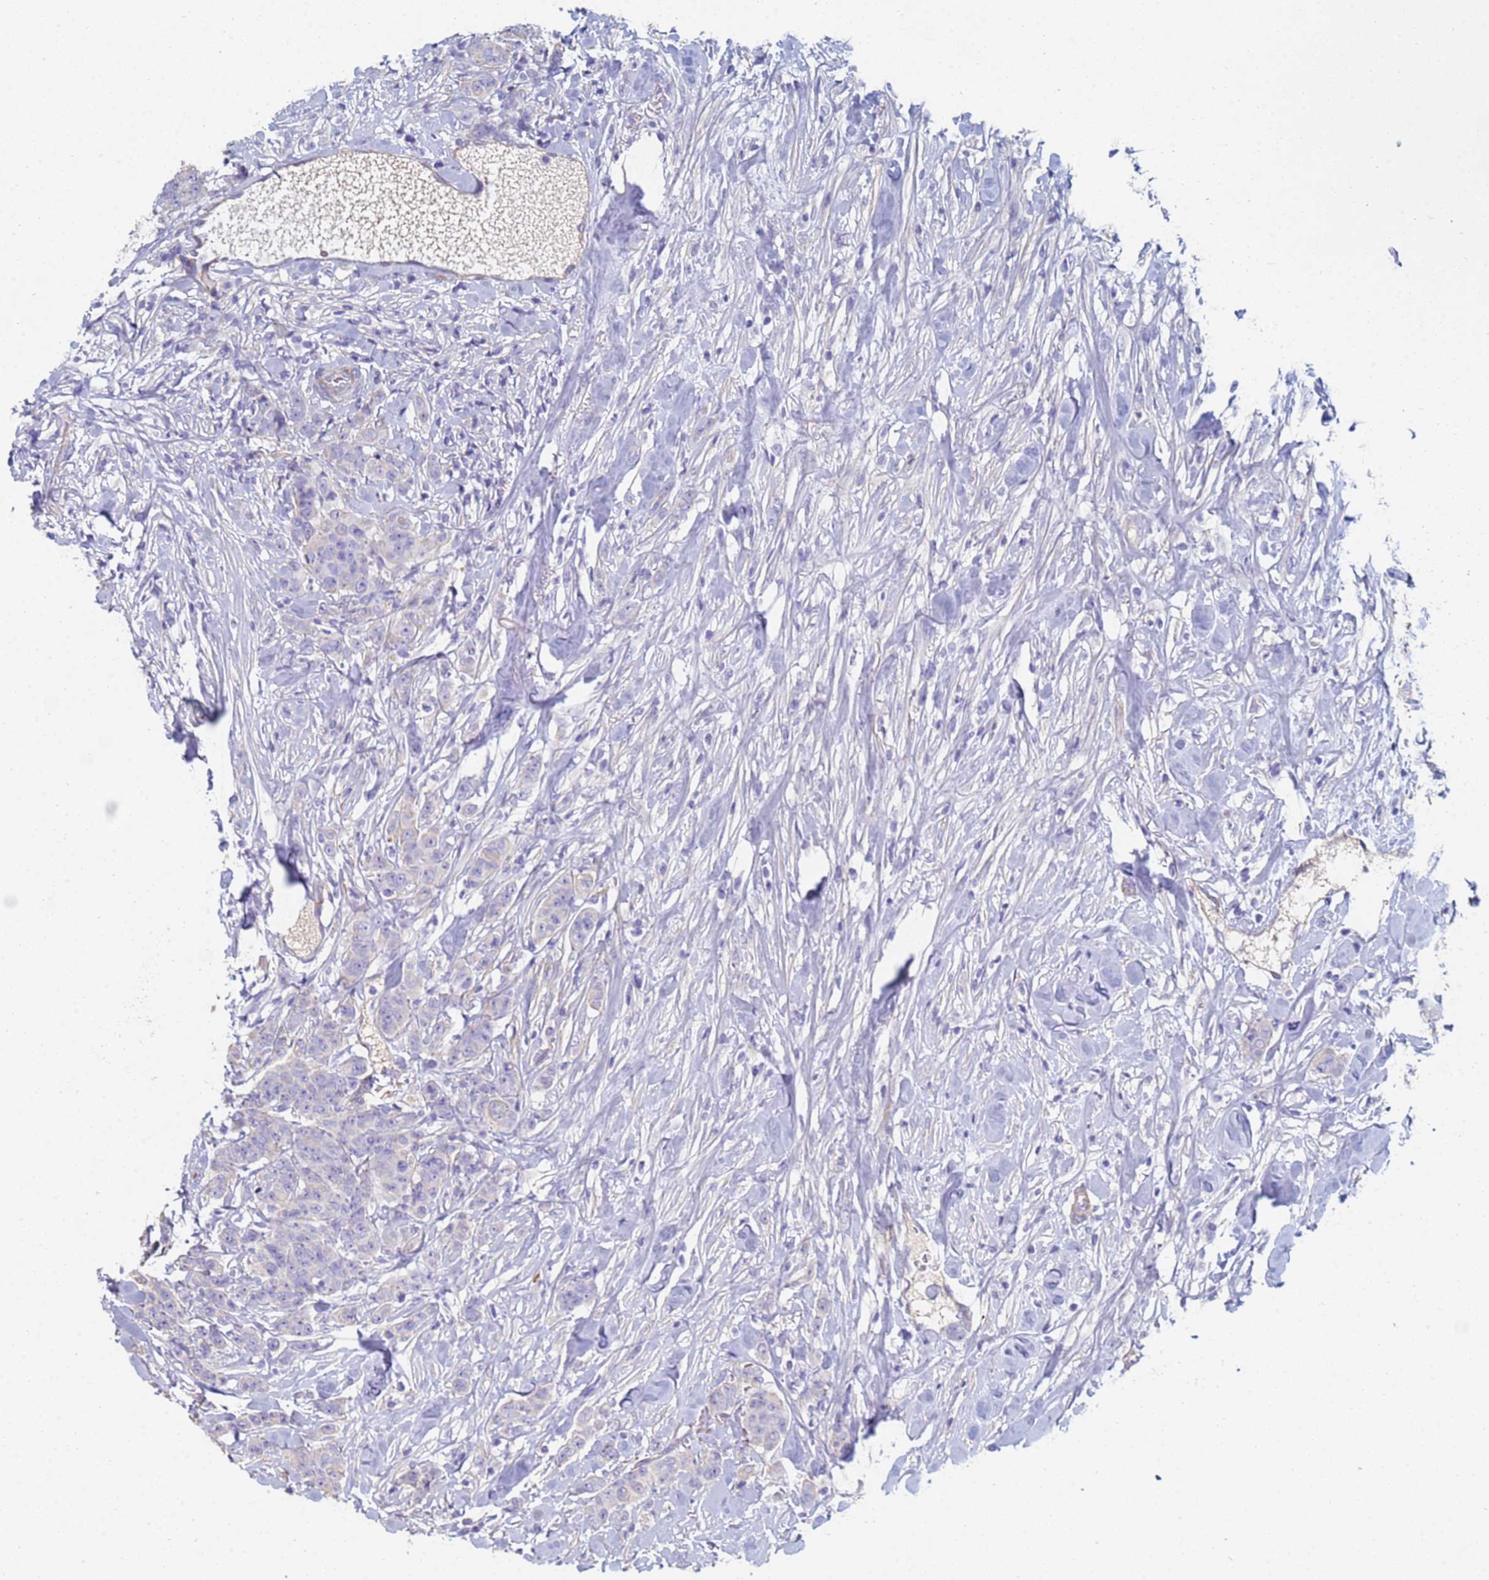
{"staining": {"intensity": "negative", "quantity": "none", "location": "none"}, "tissue": "breast cancer", "cell_type": "Tumor cells", "image_type": "cancer", "snomed": [{"axis": "morphology", "description": "Duct carcinoma"}, {"axis": "topography", "description": "Breast"}], "caption": "Immunohistochemistry photomicrograph of breast cancer stained for a protein (brown), which reveals no staining in tumor cells.", "gene": "ABCA8", "patient": {"sex": "female", "age": 40}}